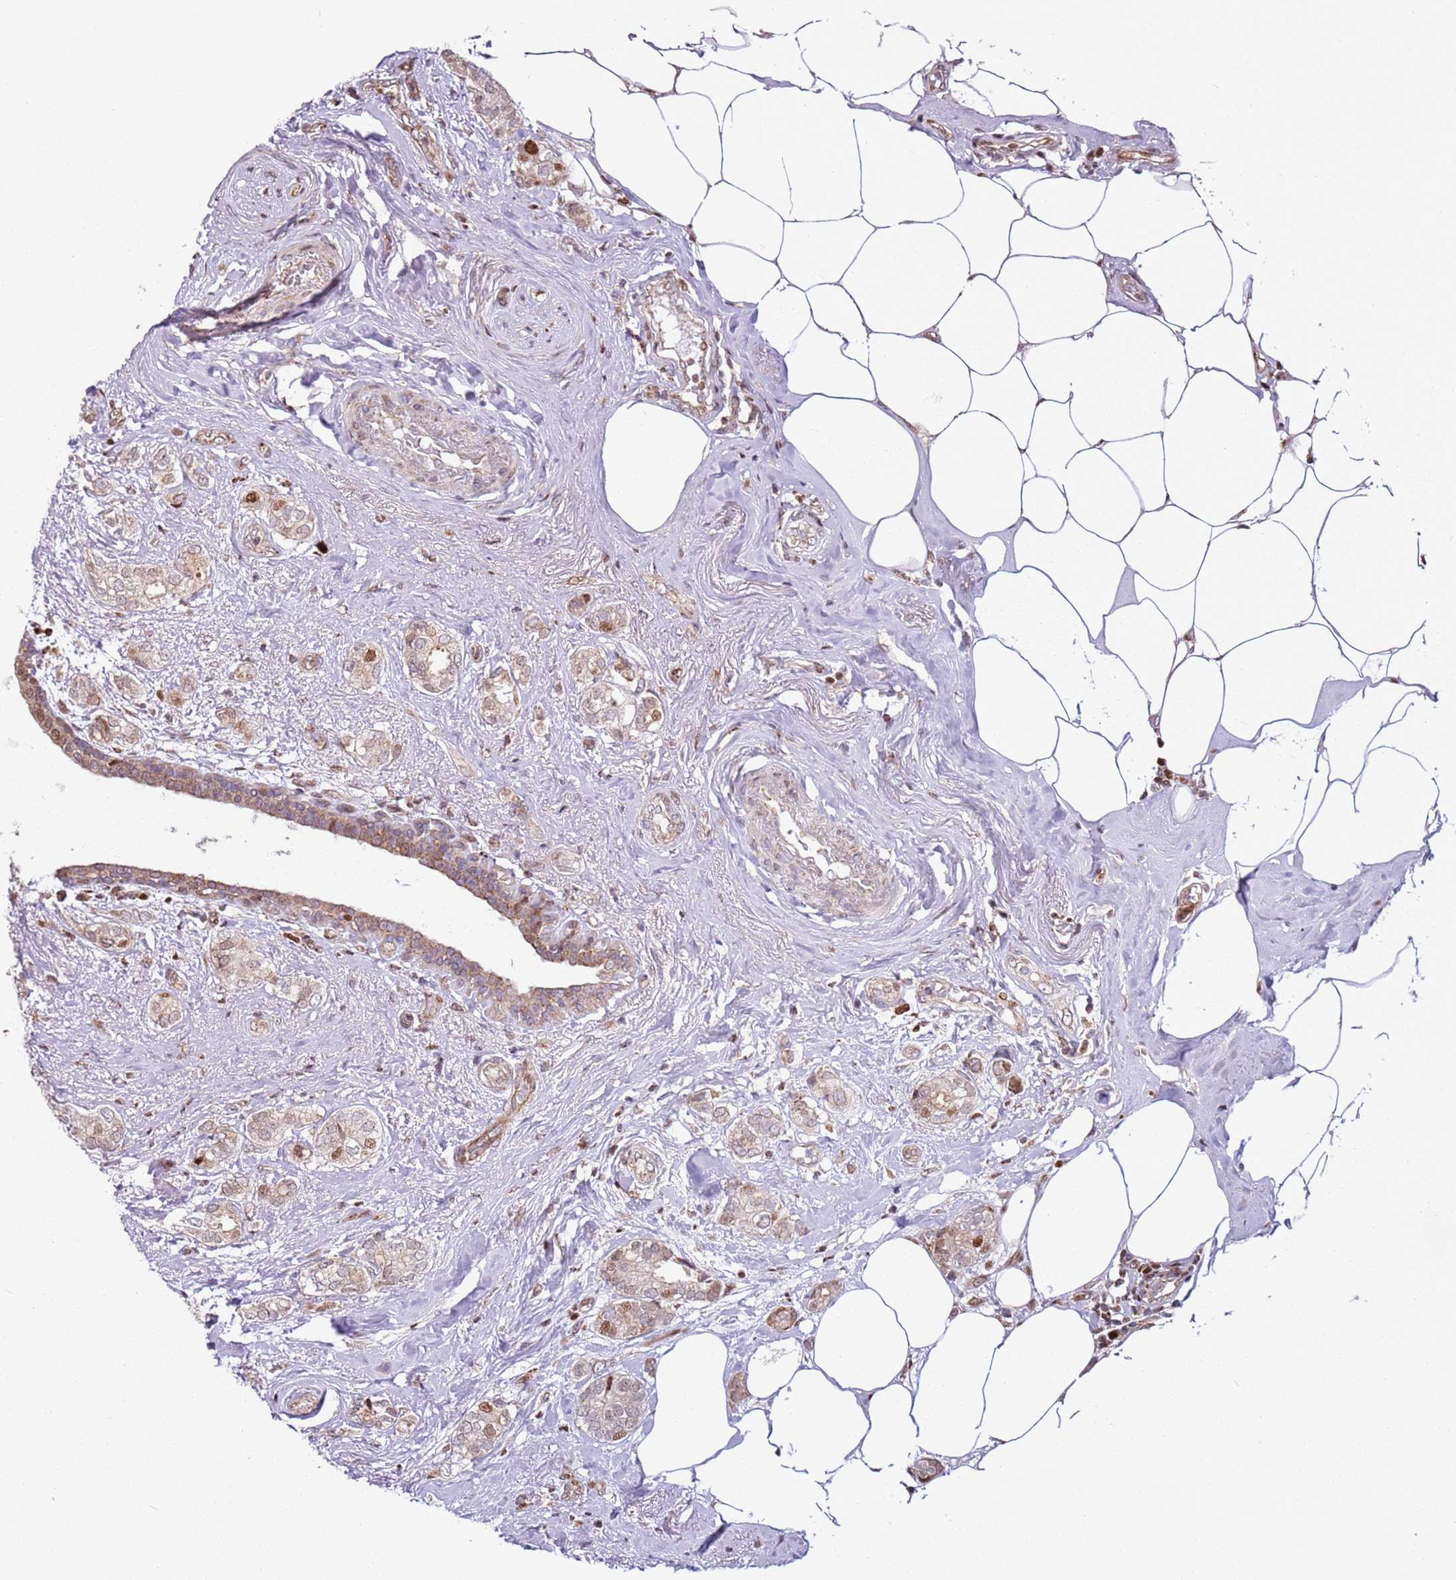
{"staining": {"intensity": "moderate", "quantity": "<25%", "location": "nuclear"}, "tissue": "breast cancer", "cell_type": "Tumor cells", "image_type": "cancer", "snomed": [{"axis": "morphology", "description": "Duct carcinoma"}, {"axis": "topography", "description": "Breast"}], "caption": "IHC image of neoplastic tissue: human intraductal carcinoma (breast) stained using IHC displays low levels of moderate protein expression localized specifically in the nuclear of tumor cells, appearing as a nuclear brown color.", "gene": "PCTP", "patient": {"sex": "female", "age": 73}}